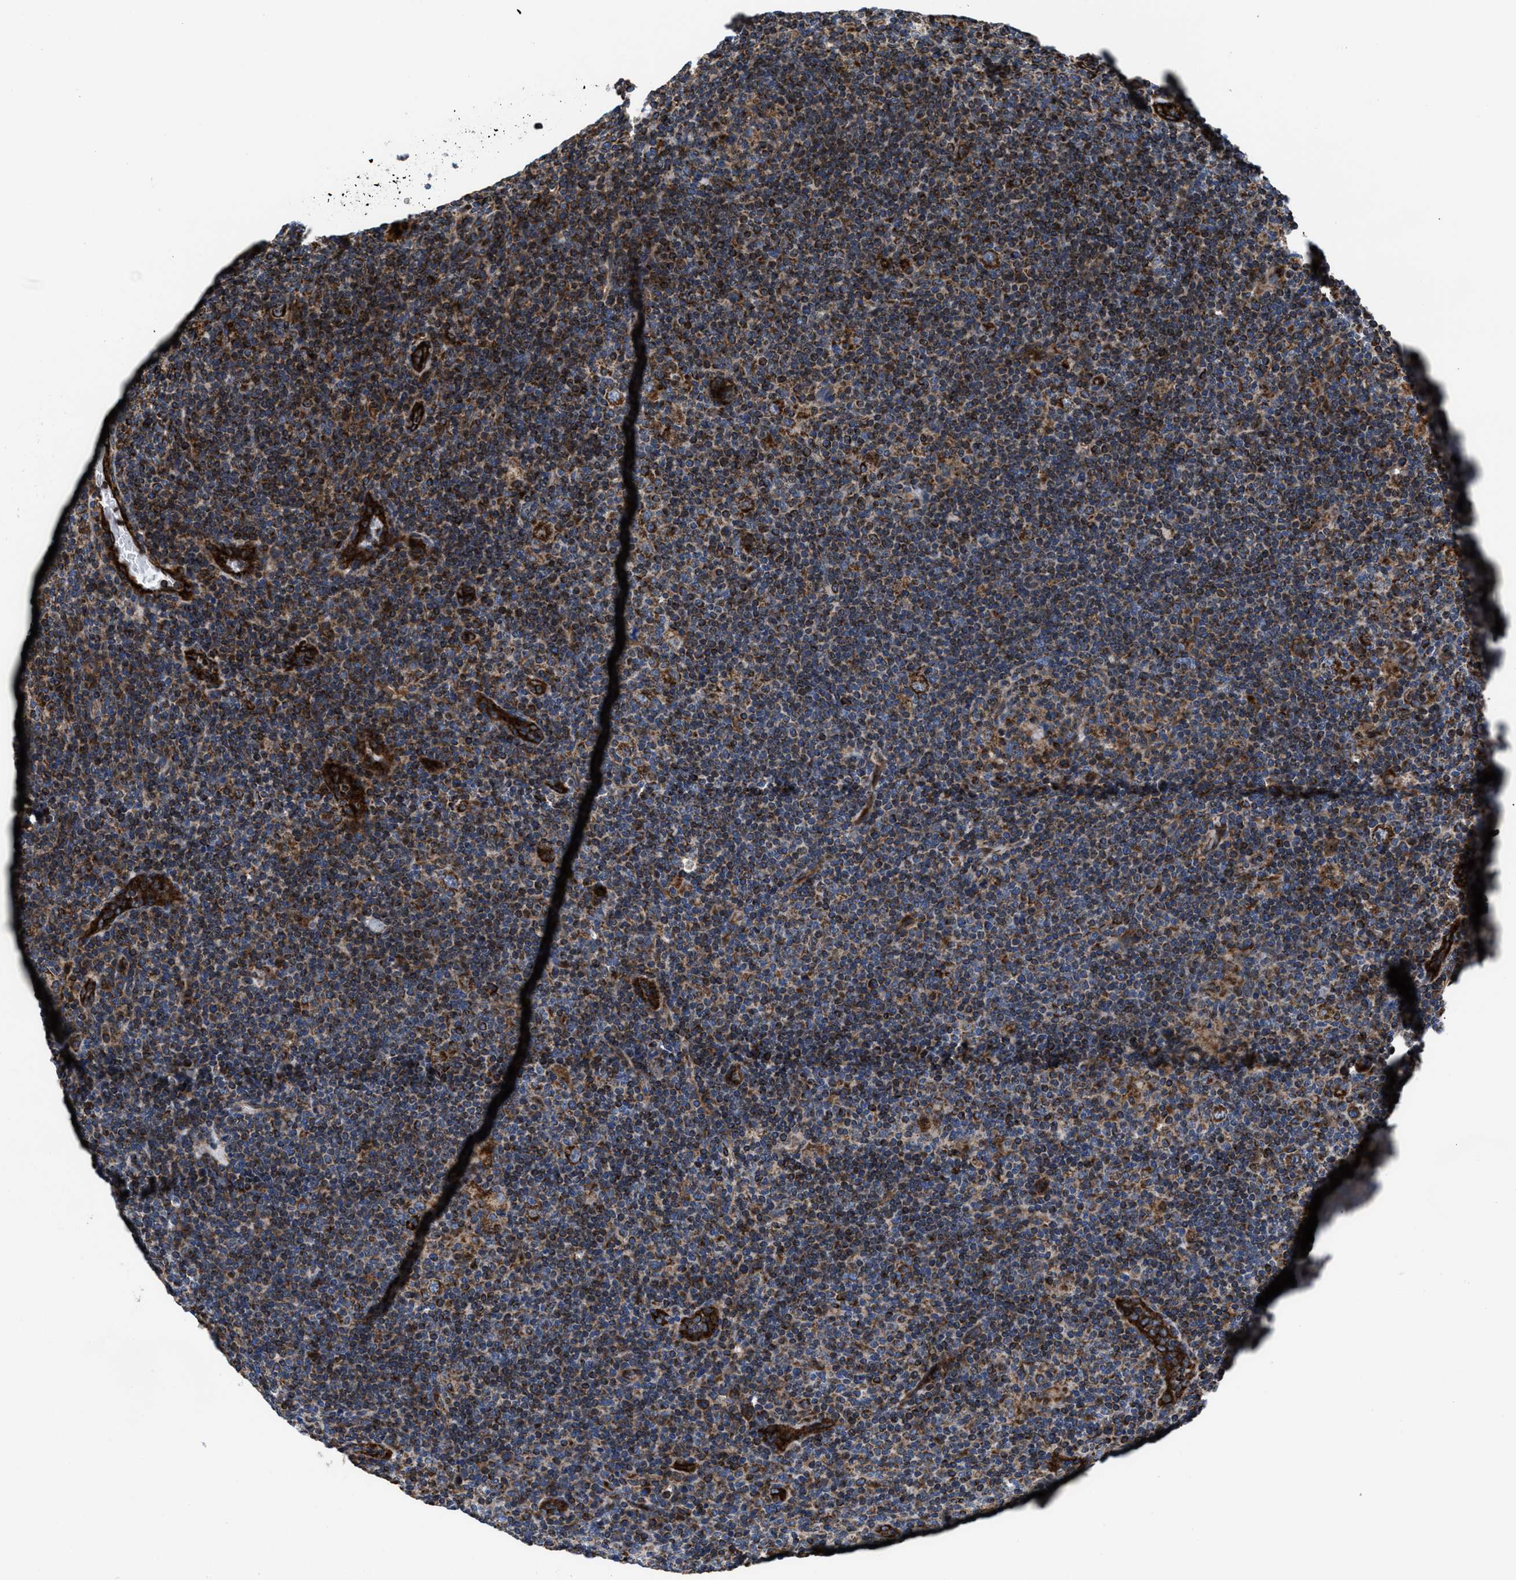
{"staining": {"intensity": "strong", "quantity": "25%-75%", "location": "cytoplasmic/membranous"}, "tissue": "lymphoma", "cell_type": "Tumor cells", "image_type": "cancer", "snomed": [{"axis": "morphology", "description": "Hodgkin's disease, NOS"}, {"axis": "topography", "description": "Lymph node"}], "caption": "Lymphoma was stained to show a protein in brown. There is high levels of strong cytoplasmic/membranous staining in approximately 25%-75% of tumor cells. (DAB (3,3'-diaminobenzidine) IHC with brightfield microscopy, high magnification).", "gene": "PRR15L", "patient": {"sex": "female", "age": 57}}